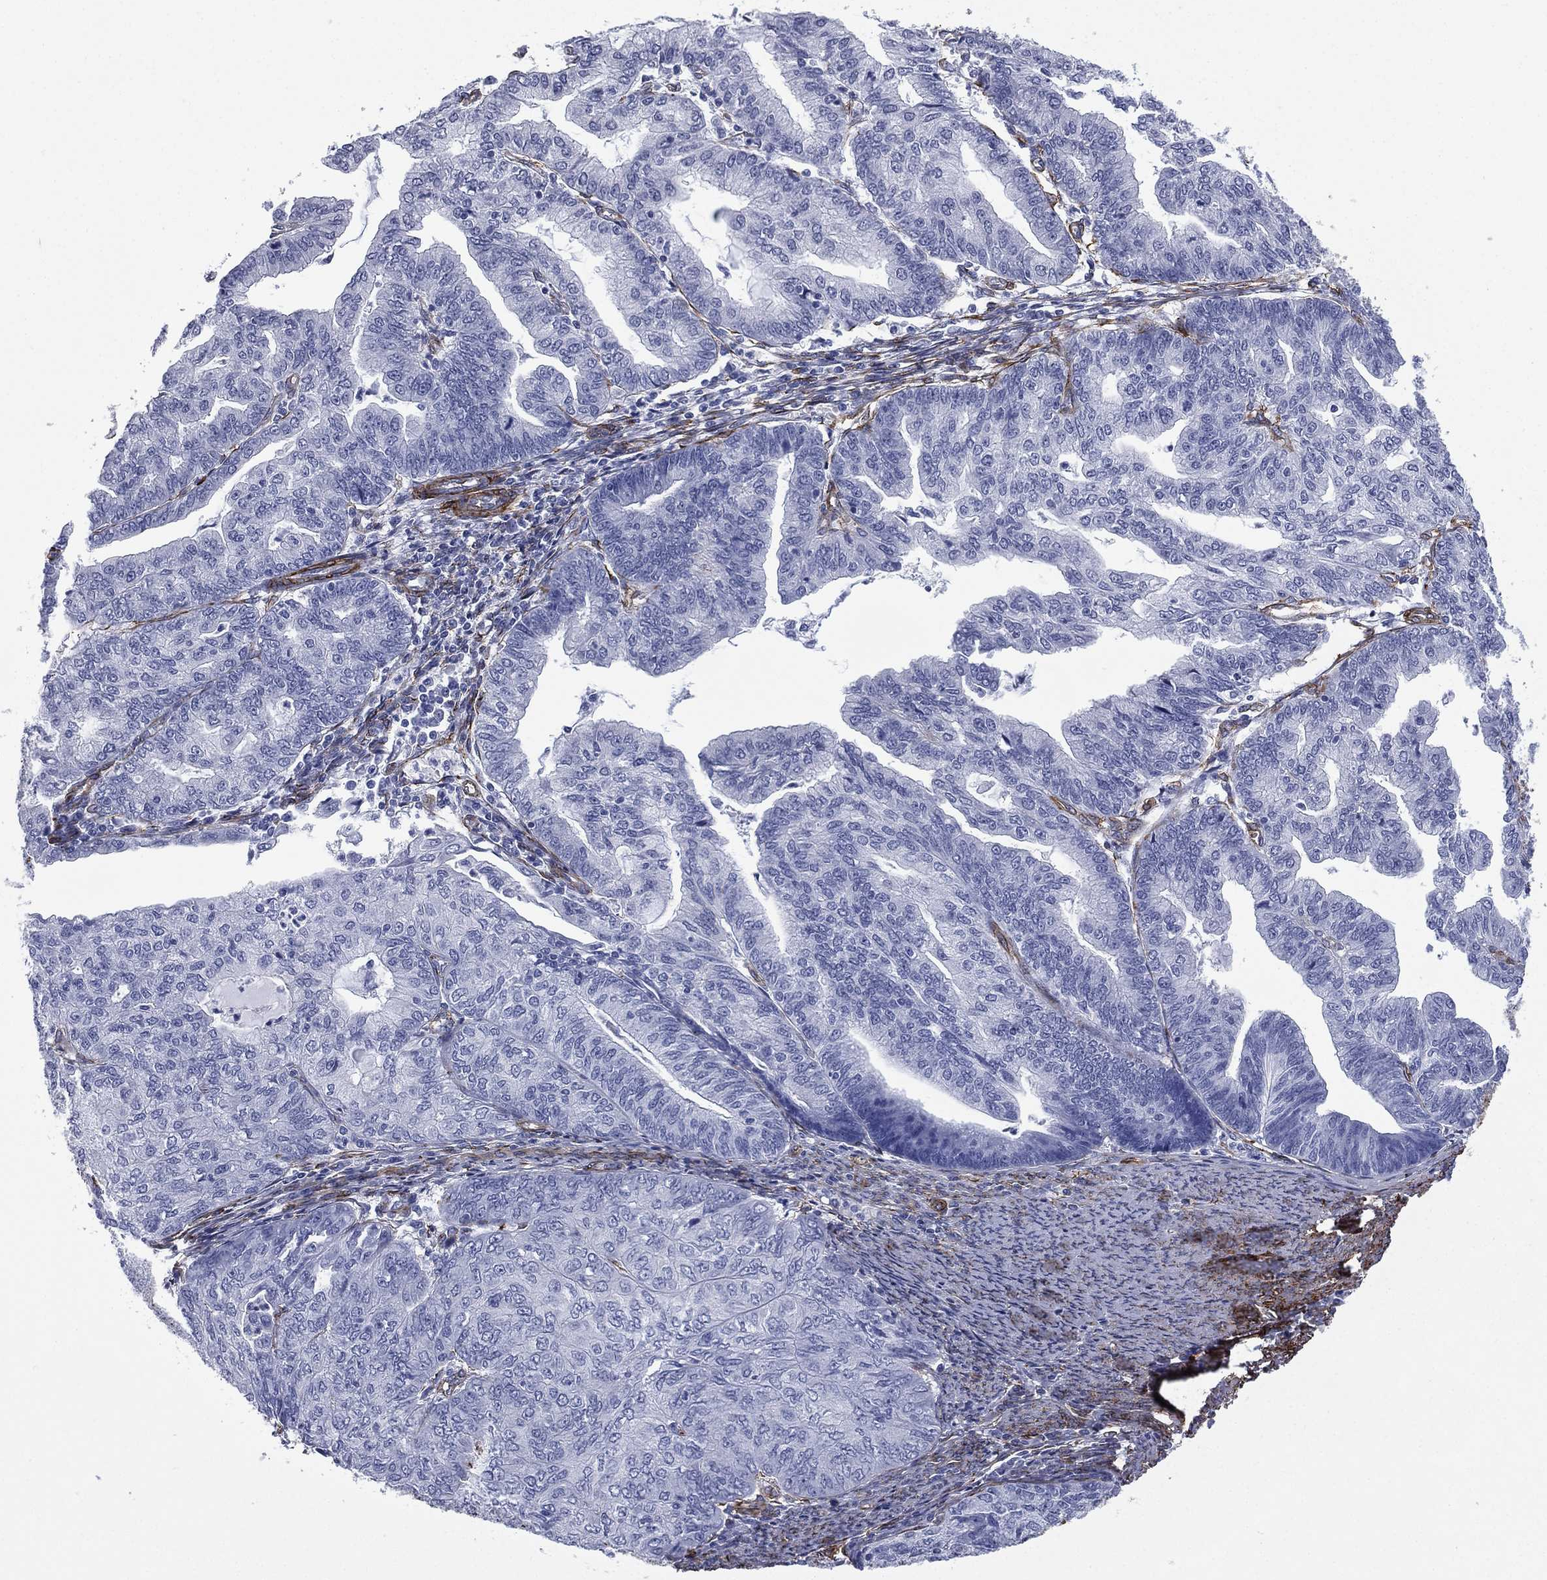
{"staining": {"intensity": "negative", "quantity": "none", "location": "none"}, "tissue": "endometrial cancer", "cell_type": "Tumor cells", "image_type": "cancer", "snomed": [{"axis": "morphology", "description": "Adenocarcinoma, NOS"}, {"axis": "topography", "description": "Endometrium"}], "caption": "Protein analysis of endometrial adenocarcinoma reveals no significant positivity in tumor cells.", "gene": "CAVIN3", "patient": {"sex": "female", "age": 82}}